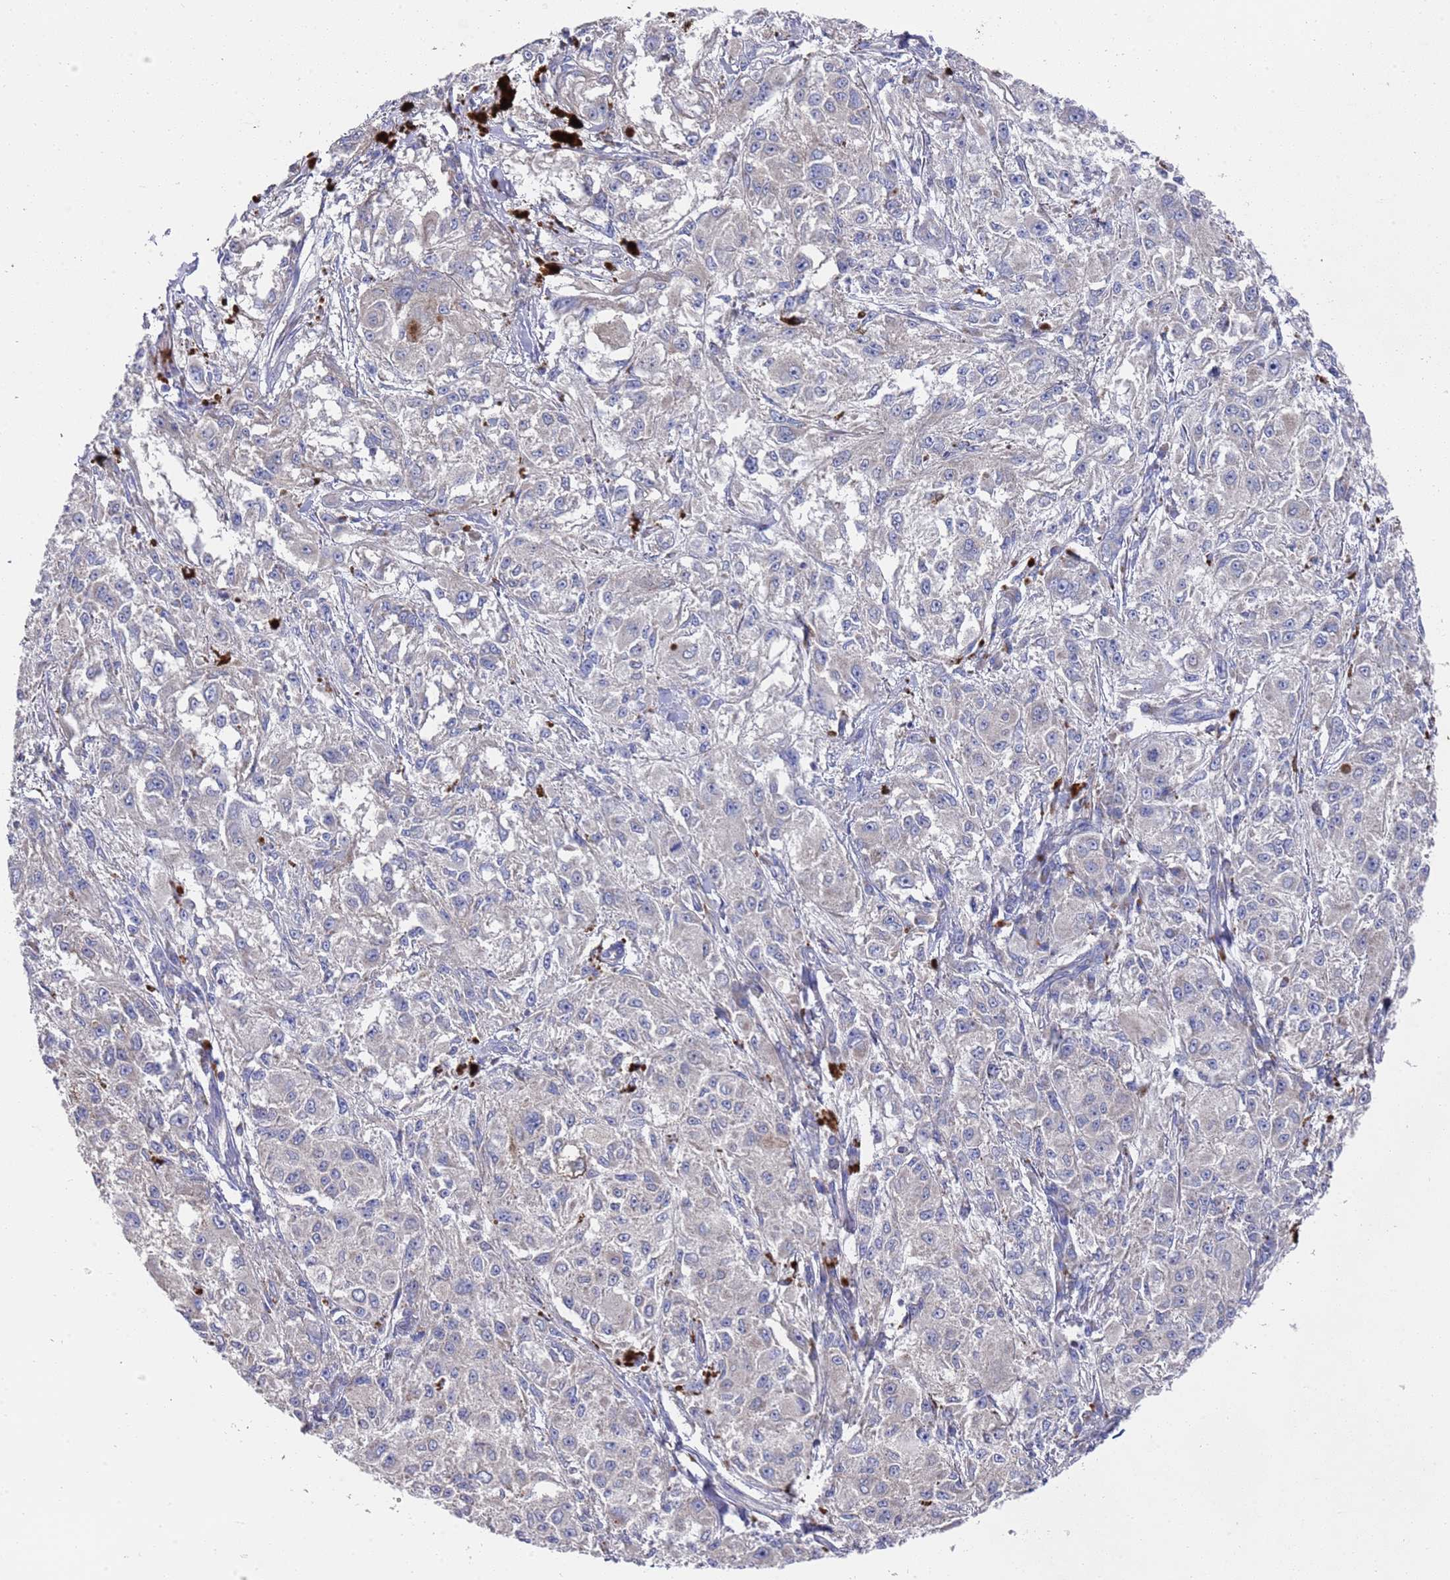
{"staining": {"intensity": "negative", "quantity": "none", "location": "none"}, "tissue": "melanoma", "cell_type": "Tumor cells", "image_type": "cancer", "snomed": [{"axis": "morphology", "description": "Necrosis, NOS"}, {"axis": "morphology", "description": "Malignant melanoma, NOS"}, {"axis": "topography", "description": "Skin"}], "caption": "An IHC image of malignant melanoma is shown. There is no staining in tumor cells of malignant melanoma.", "gene": "NPEPPS", "patient": {"sex": "female", "age": 87}}